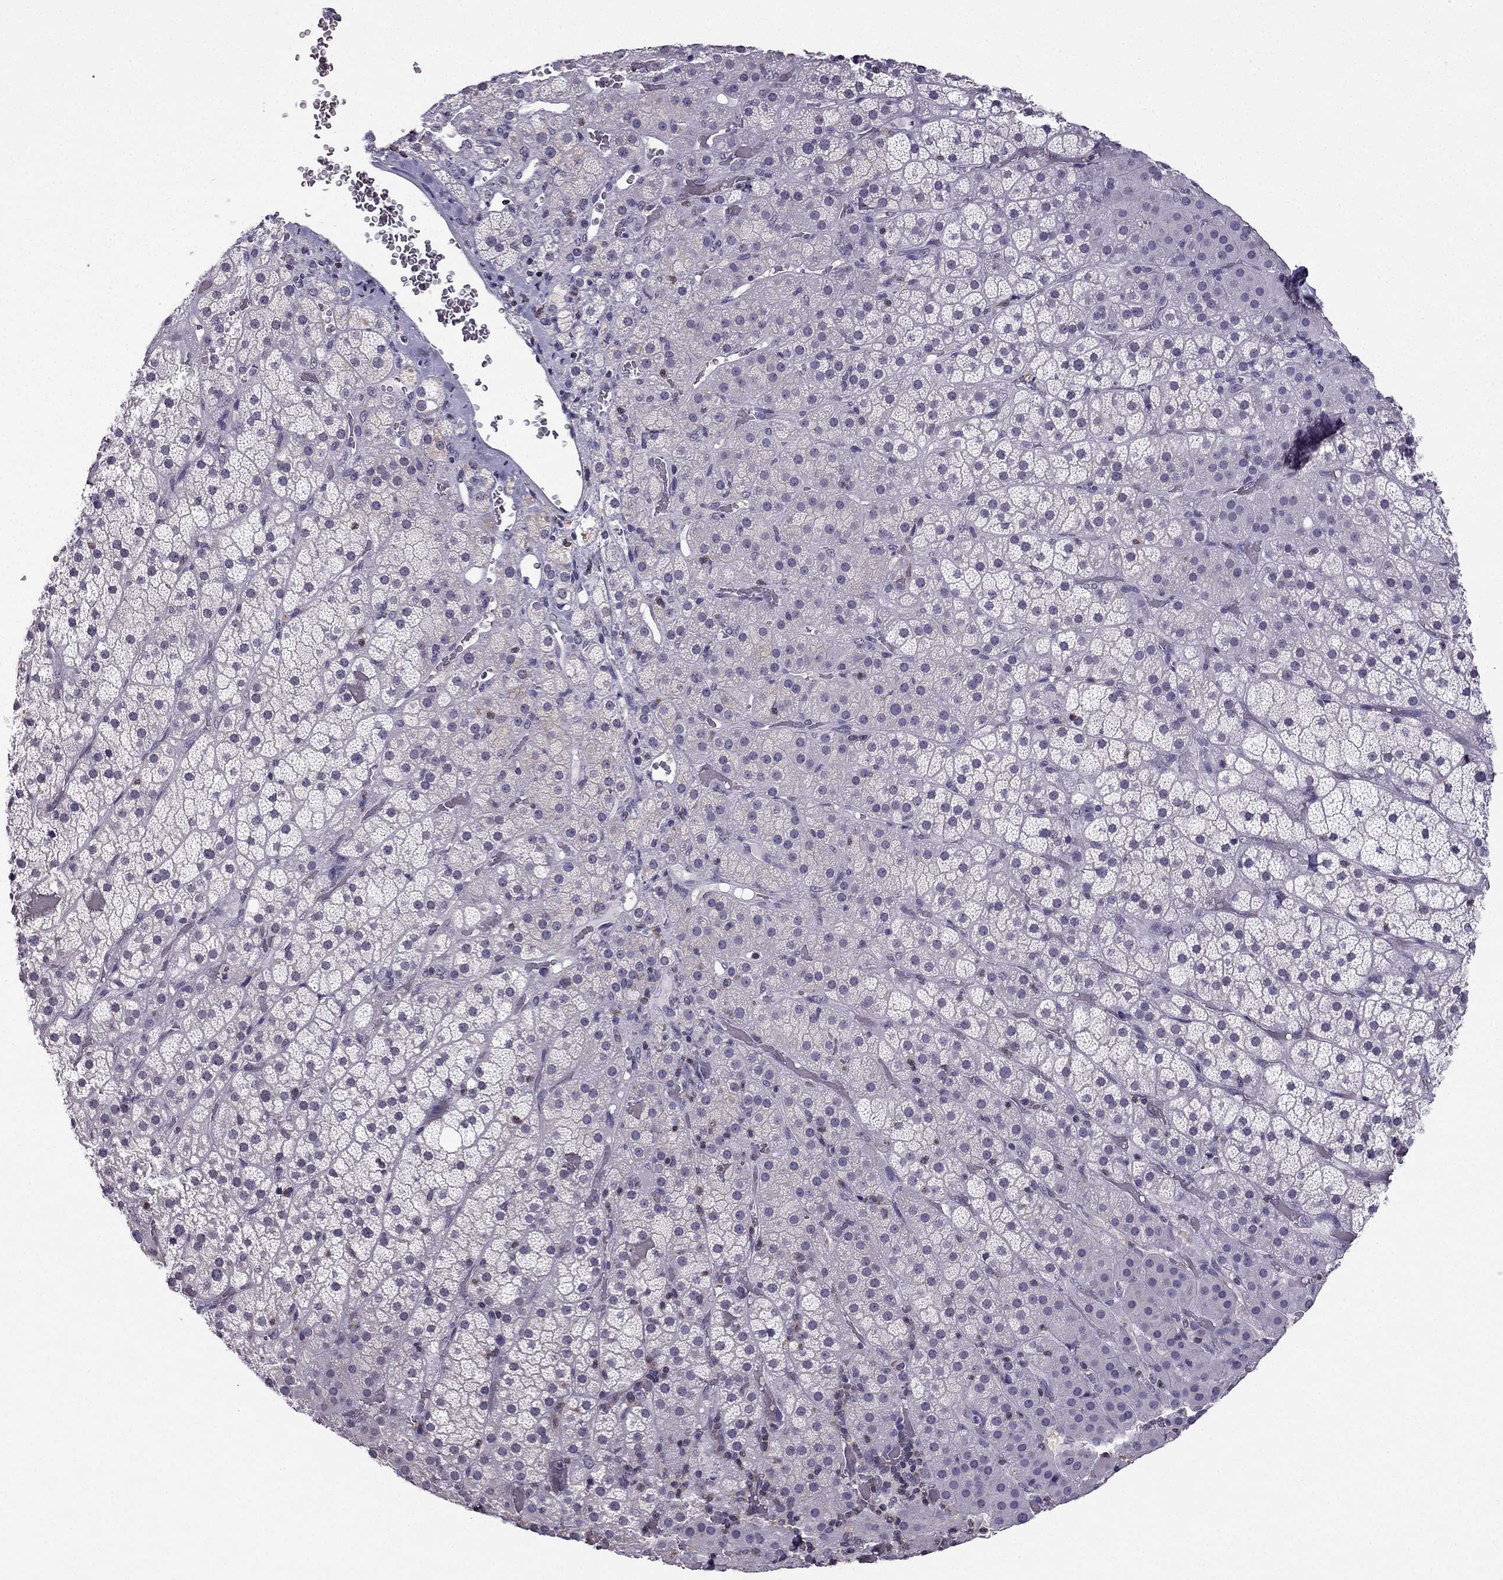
{"staining": {"intensity": "negative", "quantity": "none", "location": "none"}, "tissue": "adrenal gland", "cell_type": "Glandular cells", "image_type": "normal", "snomed": [{"axis": "morphology", "description": "Normal tissue, NOS"}, {"axis": "topography", "description": "Adrenal gland"}], "caption": "Image shows no protein positivity in glandular cells of benign adrenal gland. (IHC, brightfield microscopy, high magnification).", "gene": "CCK", "patient": {"sex": "male", "age": 57}}